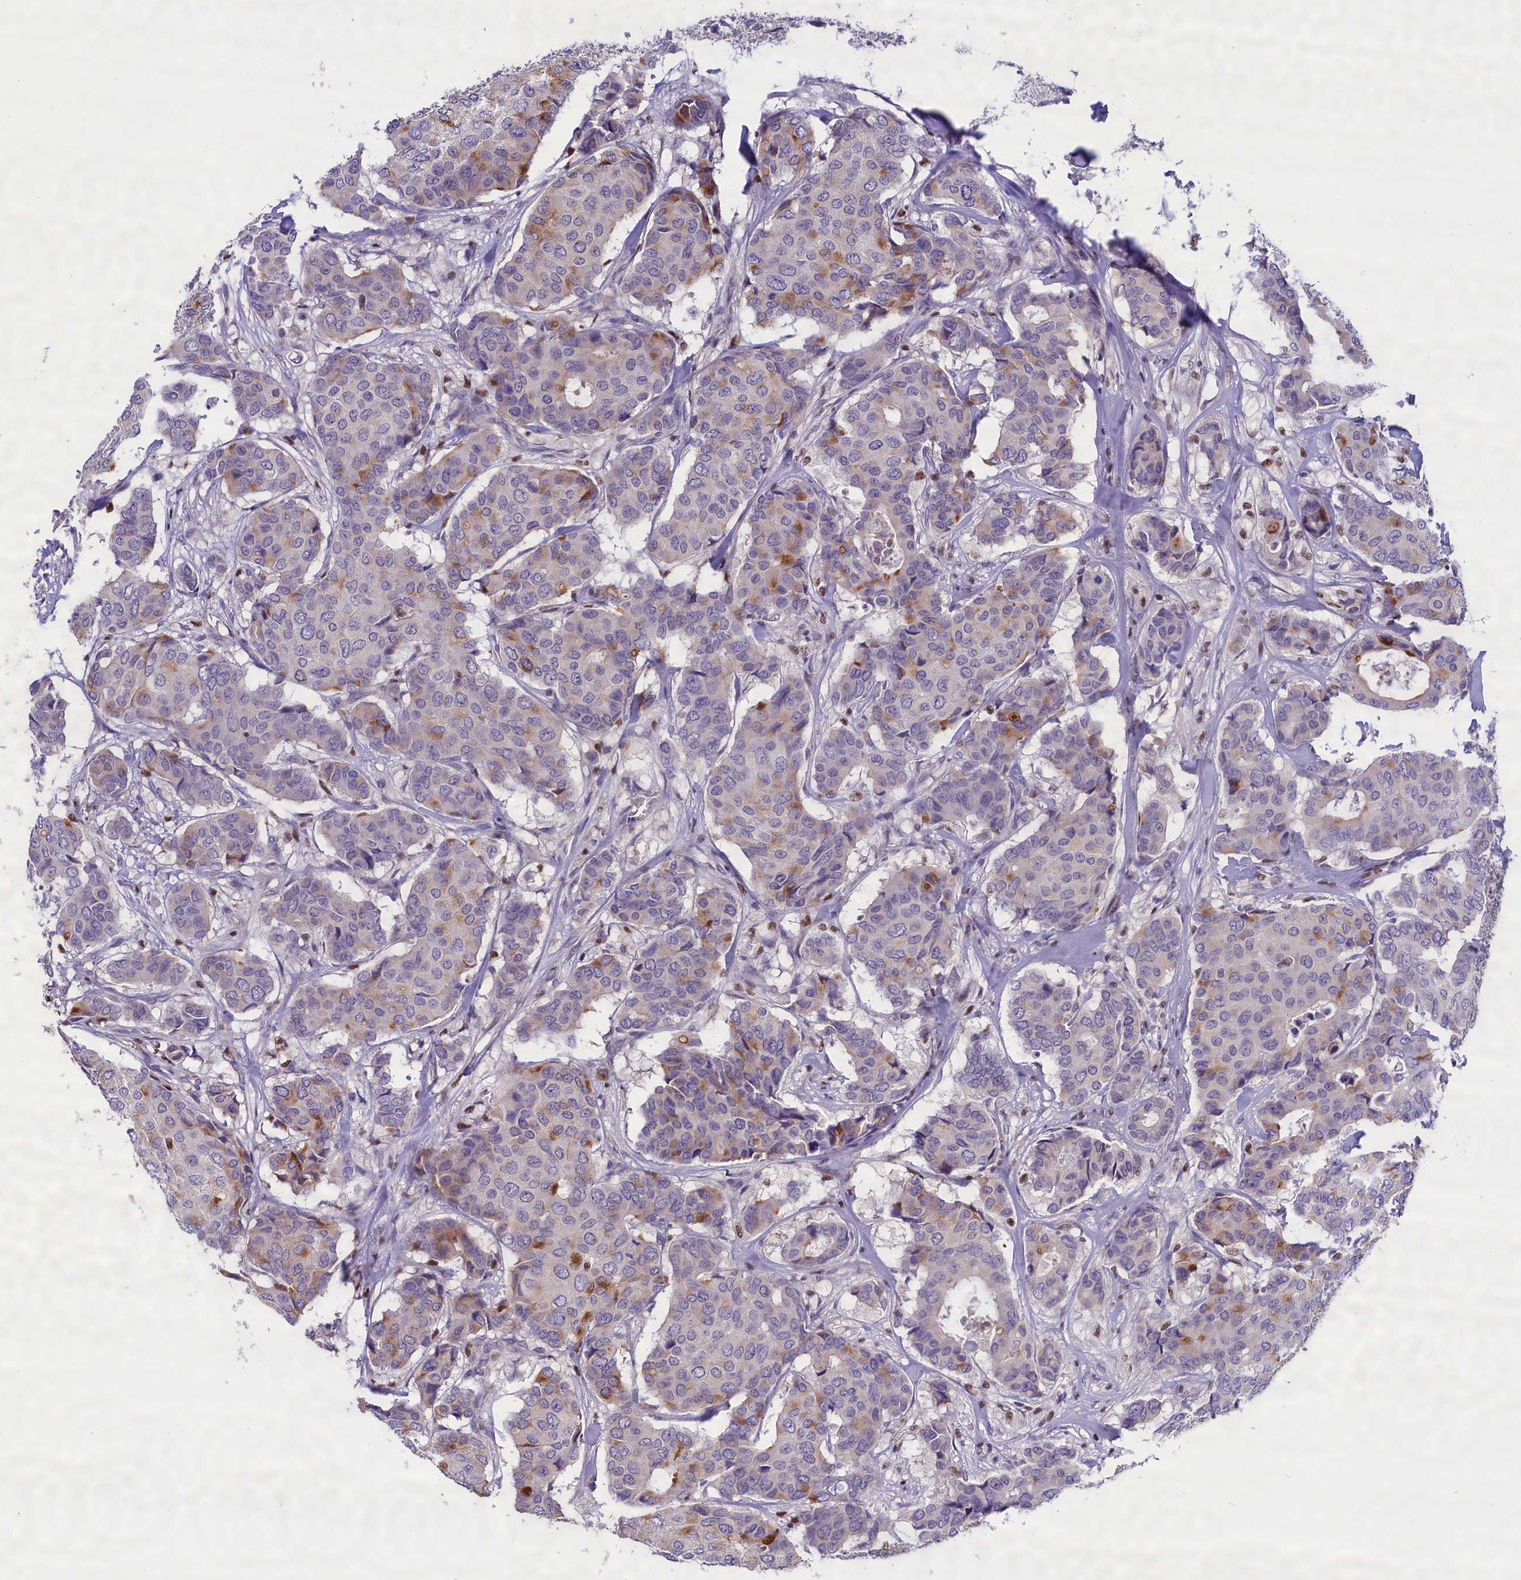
{"staining": {"intensity": "moderate", "quantity": "<25%", "location": "cytoplasmic/membranous"}, "tissue": "breast cancer", "cell_type": "Tumor cells", "image_type": "cancer", "snomed": [{"axis": "morphology", "description": "Duct carcinoma"}, {"axis": "topography", "description": "Breast"}], "caption": "A low amount of moderate cytoplasmic/membranous expression is present in about <25% of tumor cells in breast invasive ductal carcinoma tissue.", "gene": "BTBD9", "patient": {"sex": "female", "age": 75}}